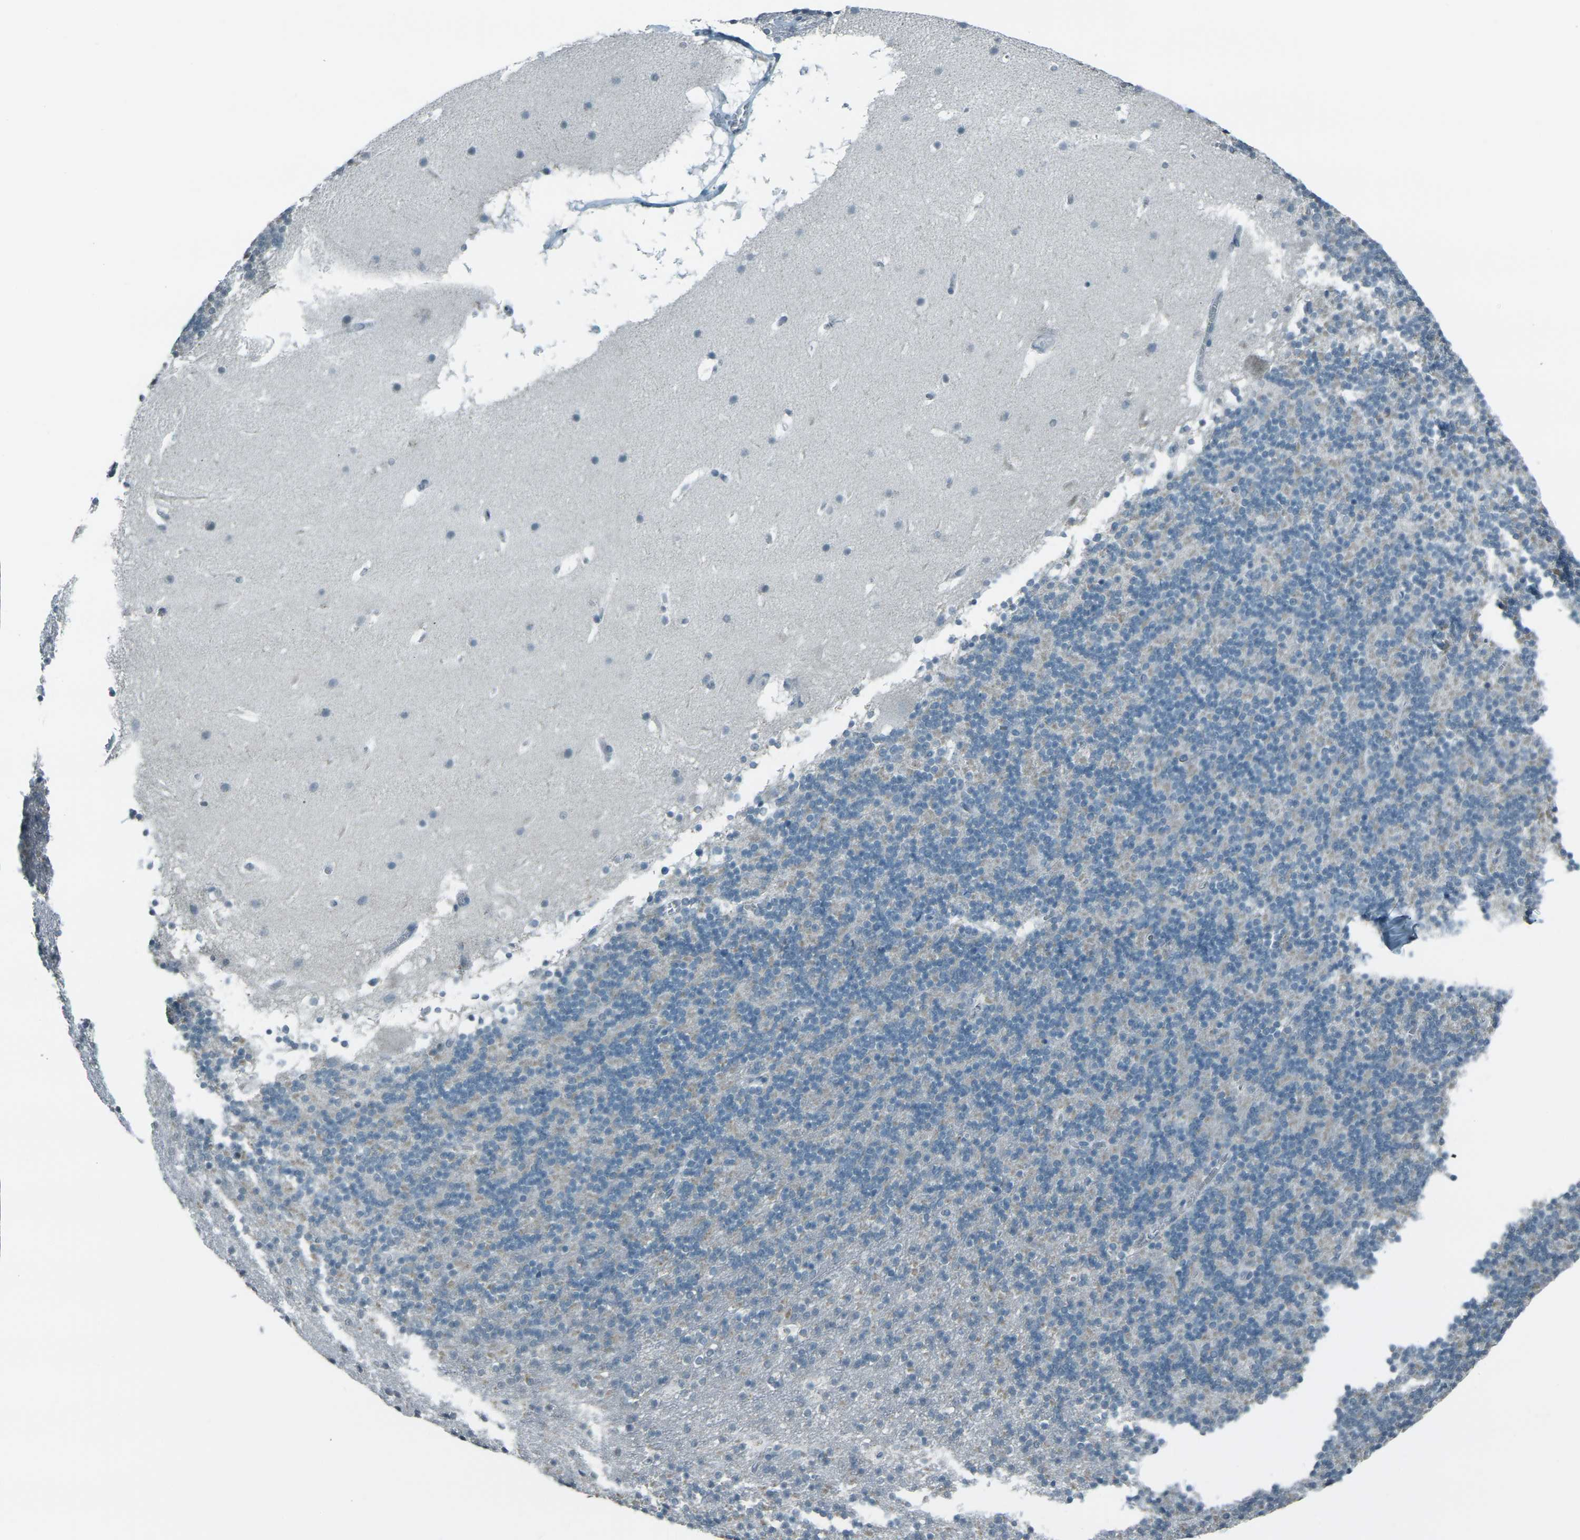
{"staining": {"intensity": "weak", "quantity": "<25%", "location": "cytoplasmic/membranous"}, "tissue": "cerebellum", "cell_type": "Cells in granular layer", "image_type": "normal", "snomed": [{"axis": "morphology", "description": "Normal tissue, NOS"}, {"axis": "topography", "description": "Cerebellum"}], "caption": "Micrograph shows no significant protein staining in cells in granular layer of normal cerebellum. Brightfield microscopy of immunohistochemistry stained with DAB (brown) and hematoxylin (blue), captured at high magnification.", "gene": "H2BC1", "patient": {"sex": "male", "age": 45}}